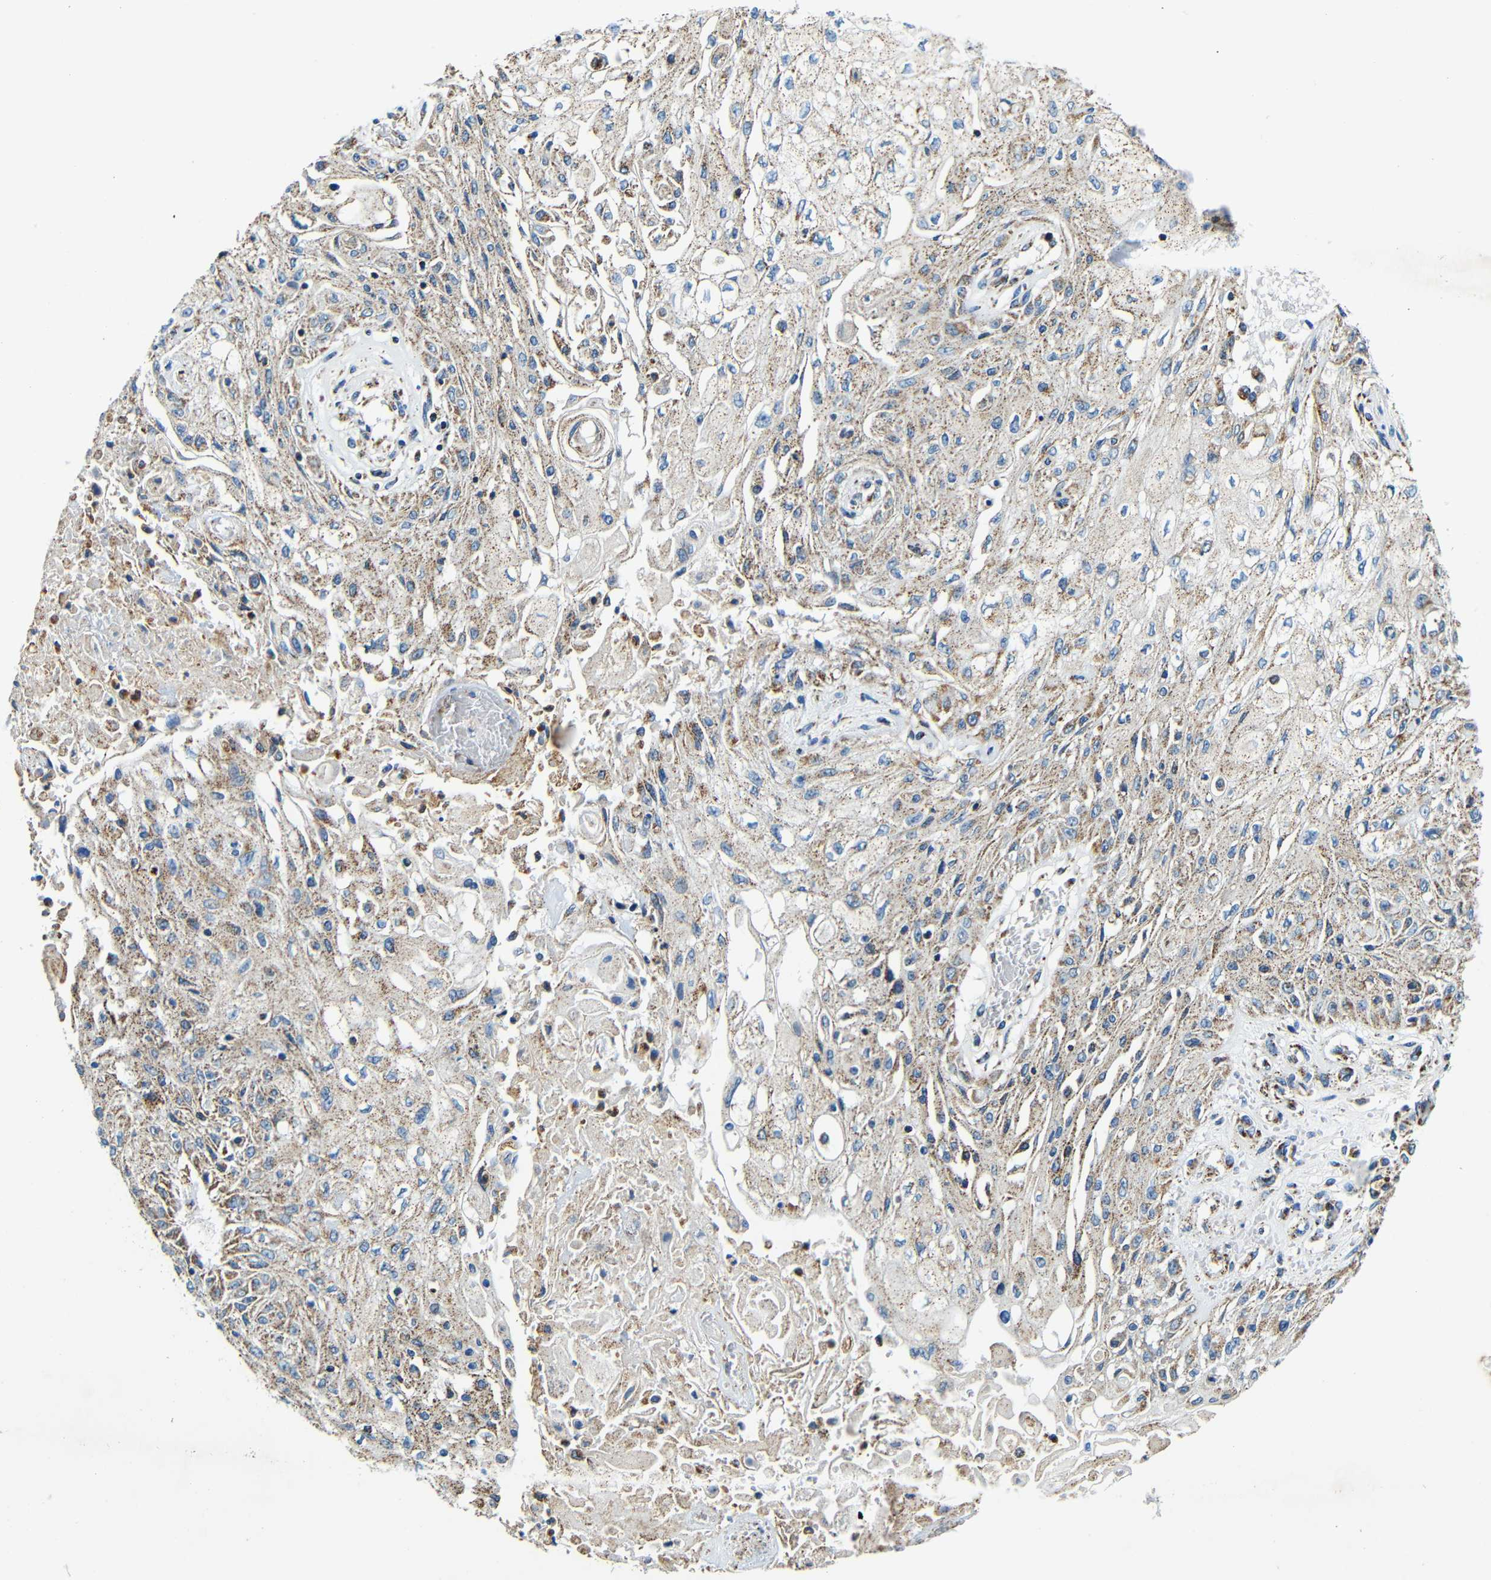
{"staining": {"intensity": "weak", "quantity": "25%-75%", "location": "cytoplasmic/membranous"}, "tissue": "skin cancer", "cell_type": "Tumor cells", "image_type": "cancer", "snomed": [{"axis": "morphology", "description": "Squamous cell carcinoma, NOS"}, {"axis": "topography", "description": "Skin"}], "caption": "Approximately 25%-75% of tumor cells in human skin squamous cell carcinoma display weak cytoplasmic/membranous protein expression as visualized by brown immunohistochemical staining.", "gene": "GALNT18", "patient": {"sex": "male", "age": 75}}